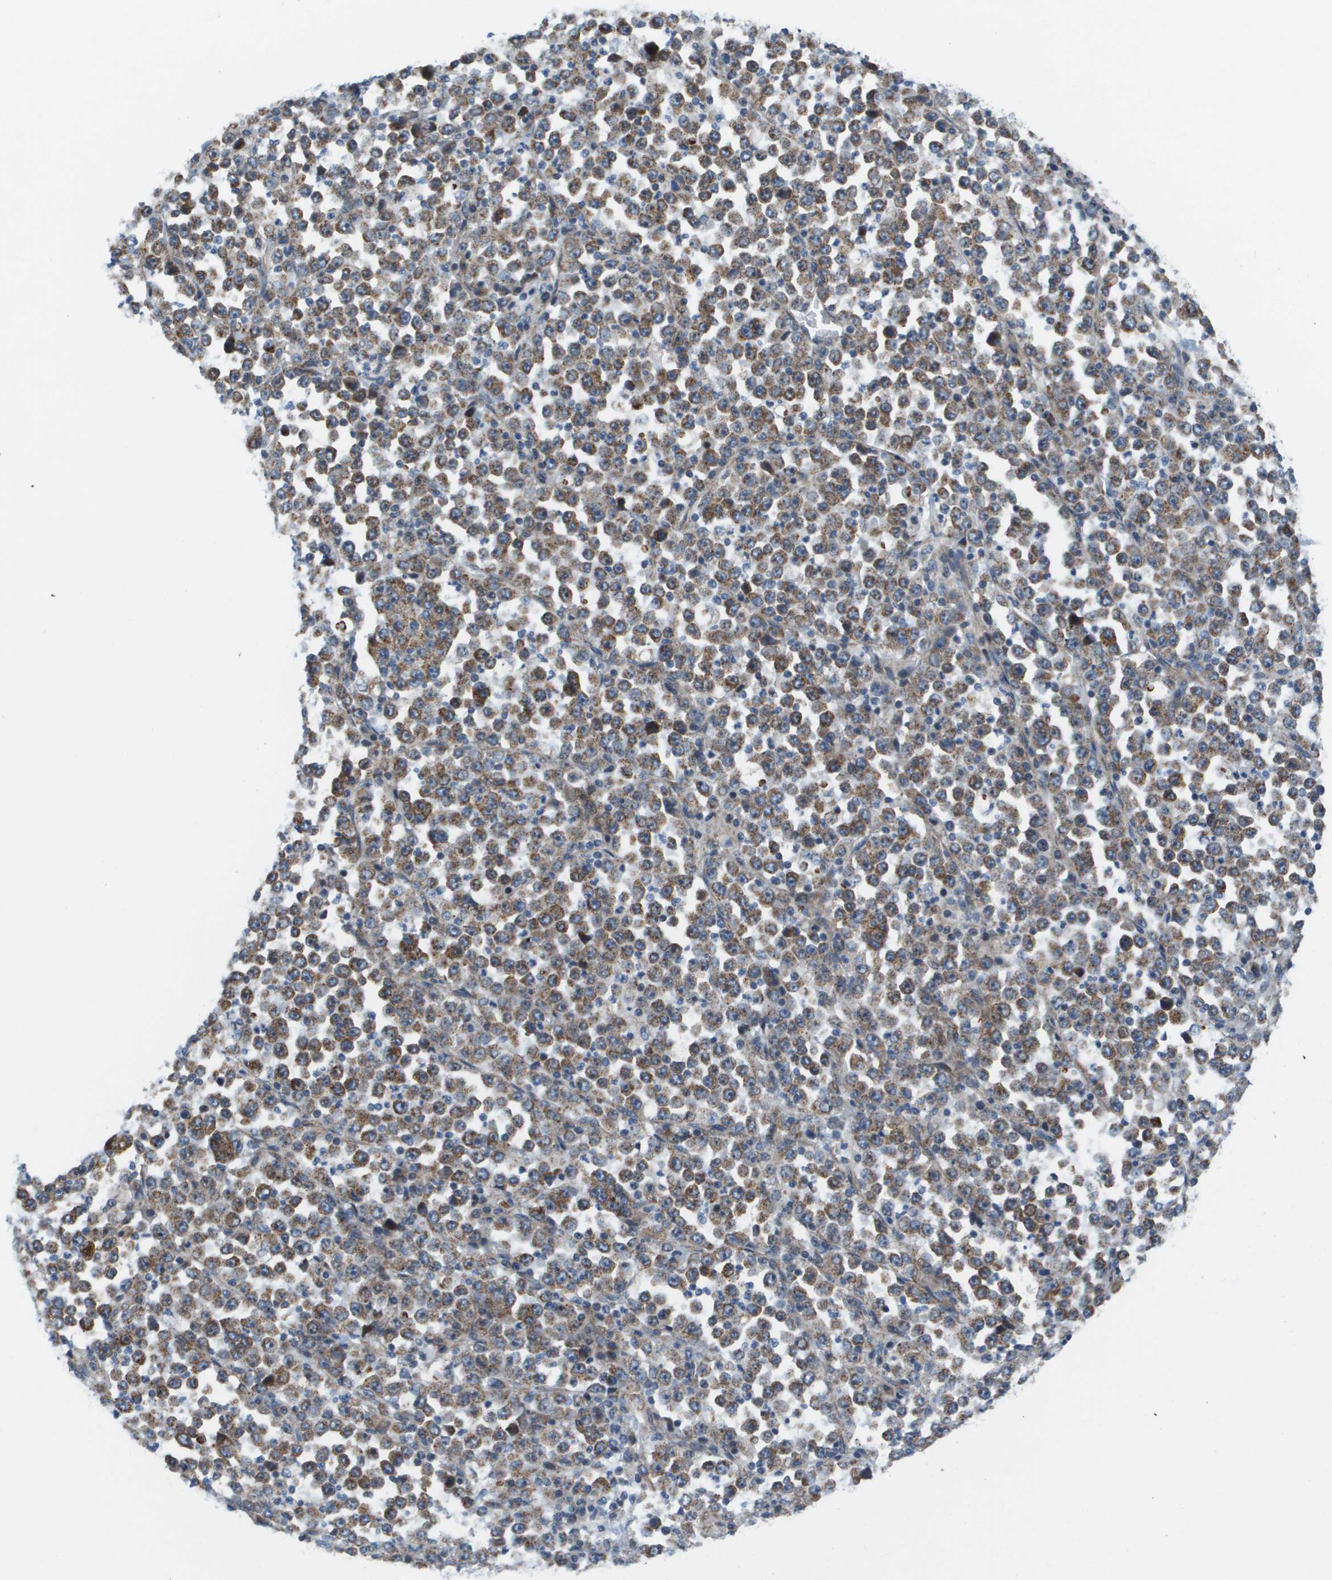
{"staining": {"intensity": "moderate", "quantity": ">75%", "location": "cytoplasmic/membranous"}, "tissue": "stomach cancer", "cell_type": "Tumor cells", "image_type": "cancer", "snomed": [{"axis": "morphology", "description": "Normal tissue, NOS"}, {"axis": "morphology", "description": "Adenocarcinoma, NOS"}, {"axis": "topography", "description": "Stomach, upper"}, {"axis": "topography", "description": "Stomach"}], "caption": "DAB (3,3'-diaminobenzidine) immunohistochemical staining of stomach cancer shows moderate cytoplasmic/membranous protein expression in approximately >75% of tumor cells. The protein is stained brown, and the nuclei are stained in blue (DAB (3,3'-diaminobenzidine) IHC with brightfield microscopy, high magnification).", "gene": "KRT23", "patient": {"sex": "male", "age": 59}}